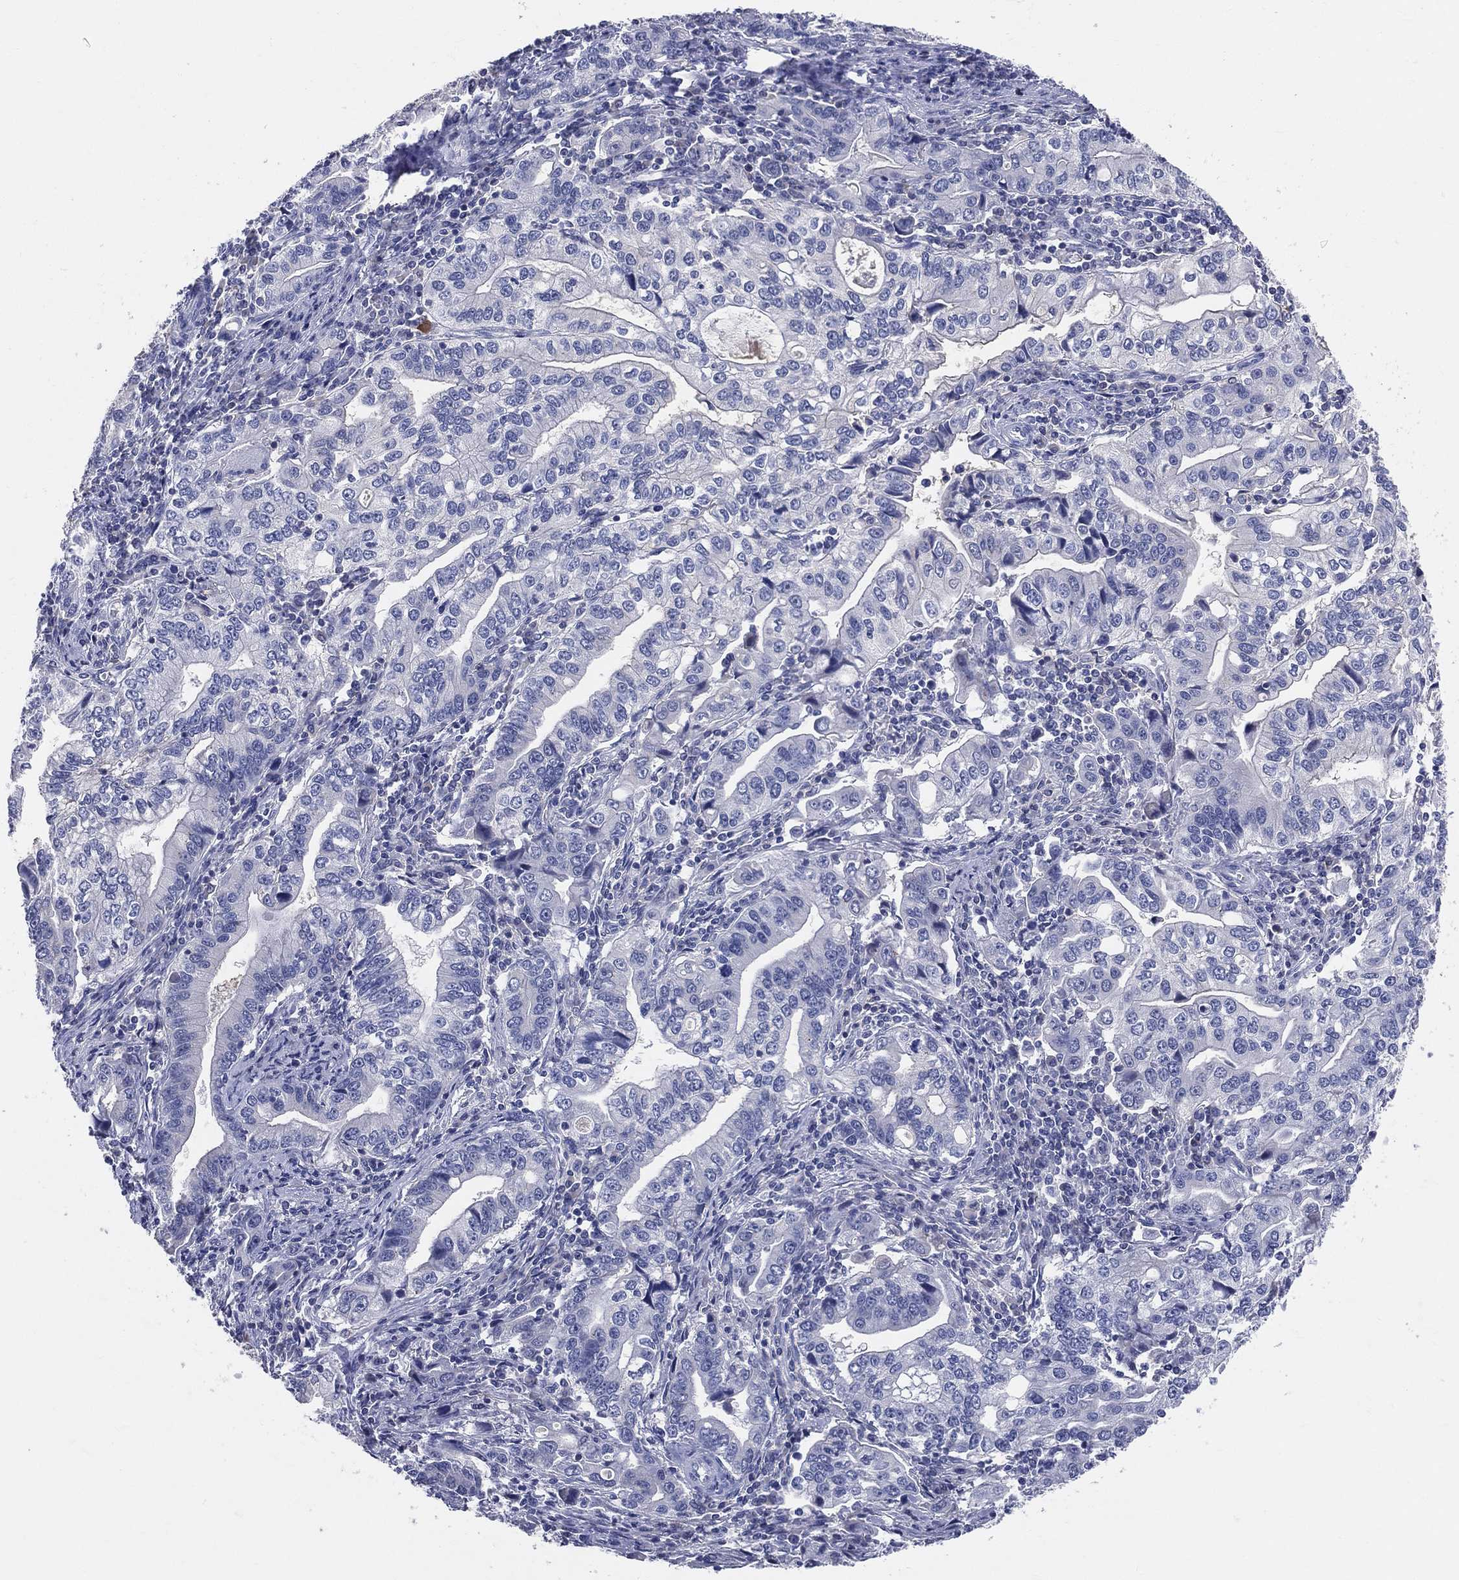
{"staining": {"intensity": "negative", "quantity": "none", "location": "none"}, "tissue": "stomach cancer", "cell_type": "Tumor cells", "image_type": "cancer", "snomed": [{"axis": "morphology", "description": "Adenocarcinoma, NOS"}, {"axis": "topography", "description": "Stomach, lower"}], "caption": "Immunohistochemical staining of human stomach cancer (adenocarcinoma) demonstrates no significant expression in tumor cells.", "gene": "LAT", "patient": {"sex": "female", "age": 72}}